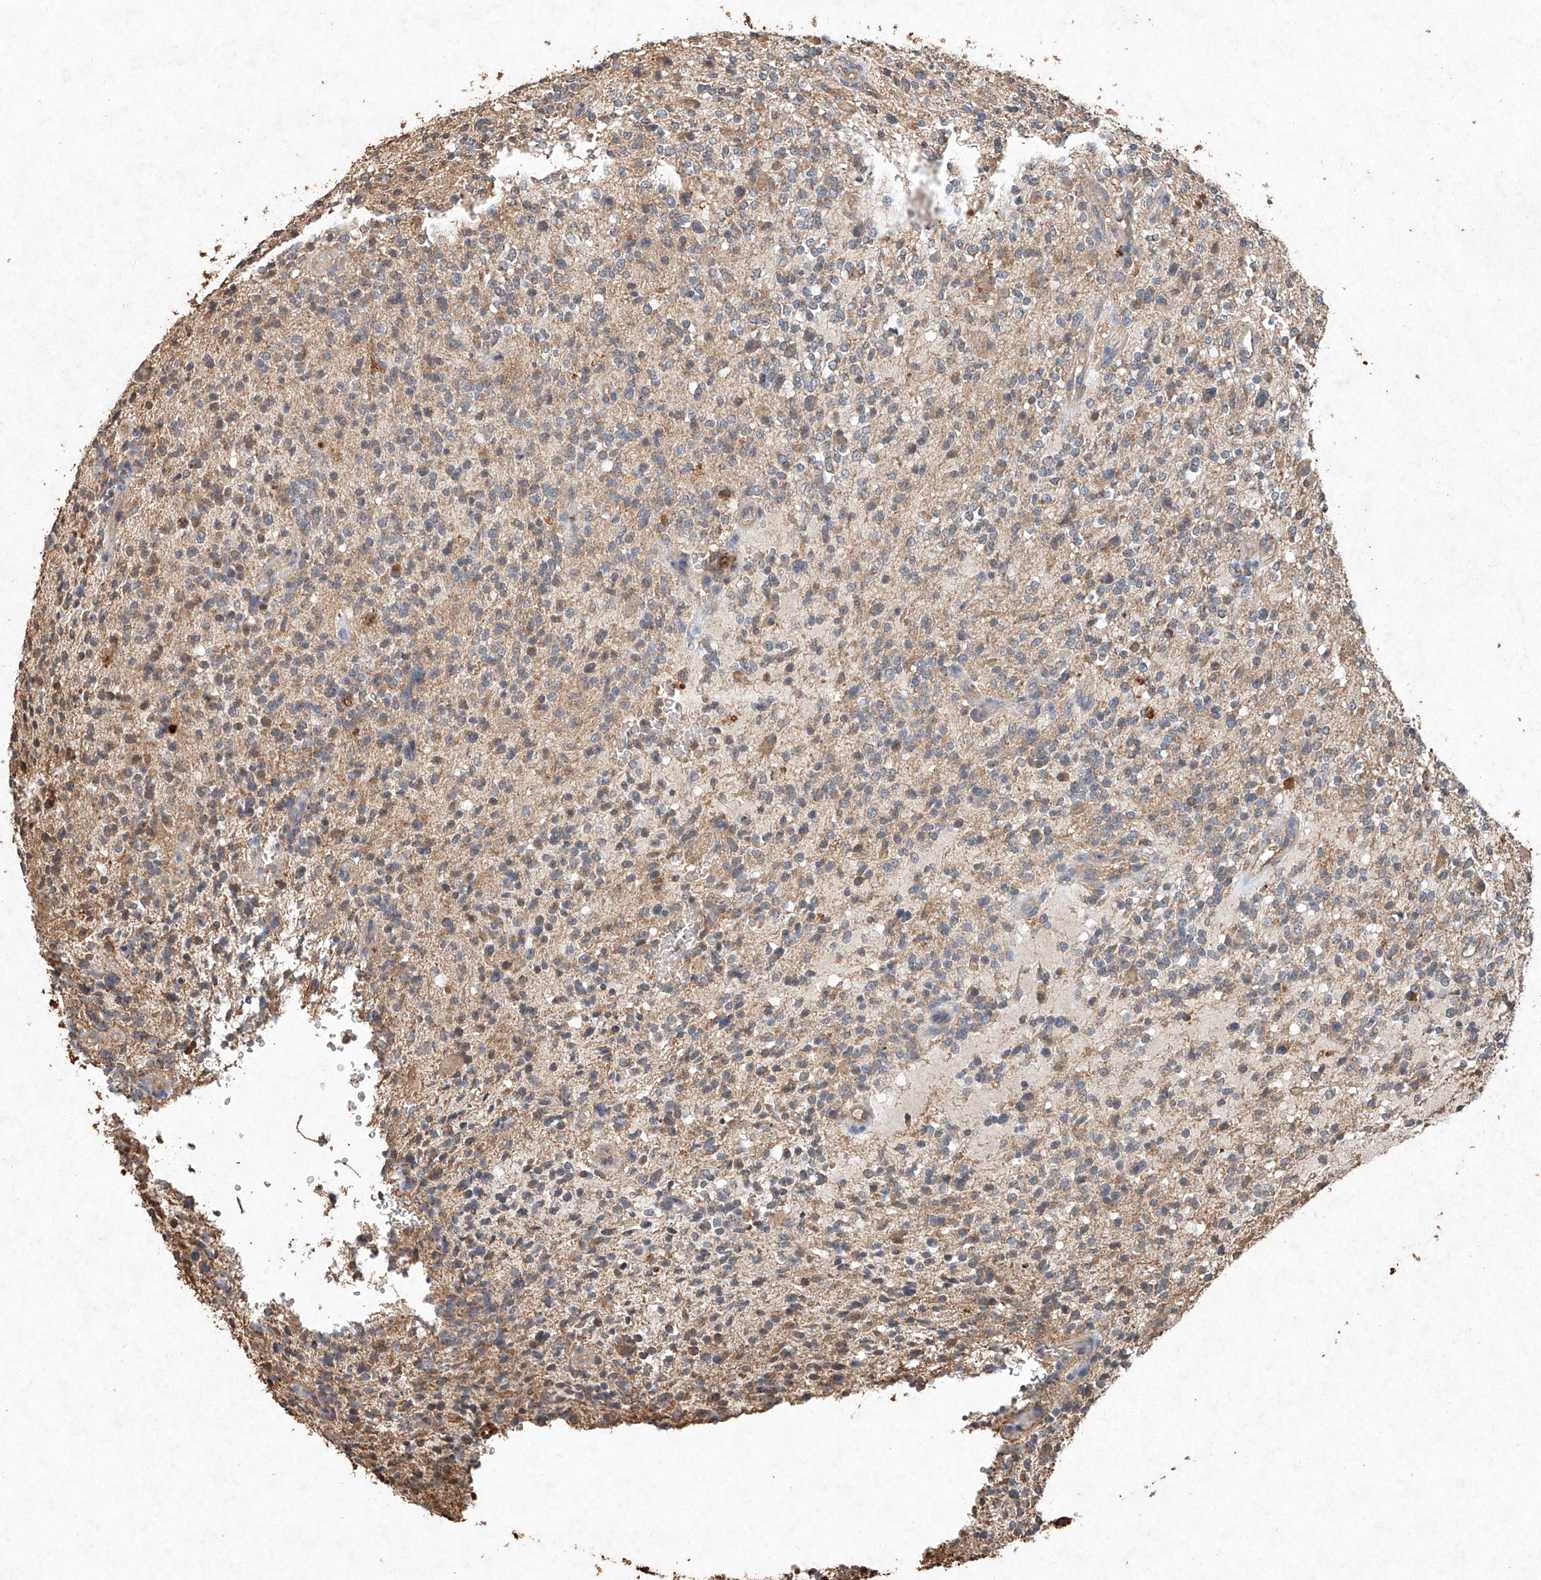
{"staining": {"intensity": "weak", "quantity": "25%-75%", "location": "cytoplasmic/membranous"}, "tissue": "glioma", "cell_type": "Tumor cells", "image_type": "cancer", "snomed": [{"axis": "morphology", "description": "Glioma, malignant, High grade"}, {"axis": "topography", "description": "Brain"}], "caption": "IHC staining of malignant high-grade glioma, which demonstrates low levels of weak cytoplasmic/membranous positivity in about 25%-75% of tumor cells indicating weak cytoplasmic/membranous protein positivity. The staining was performed using DAB (brown) for protein detection and nuclei were counterstained in hematoxylin (blue).", "gene": "STK3", "patient": {"sex": "male", "age": 48}}